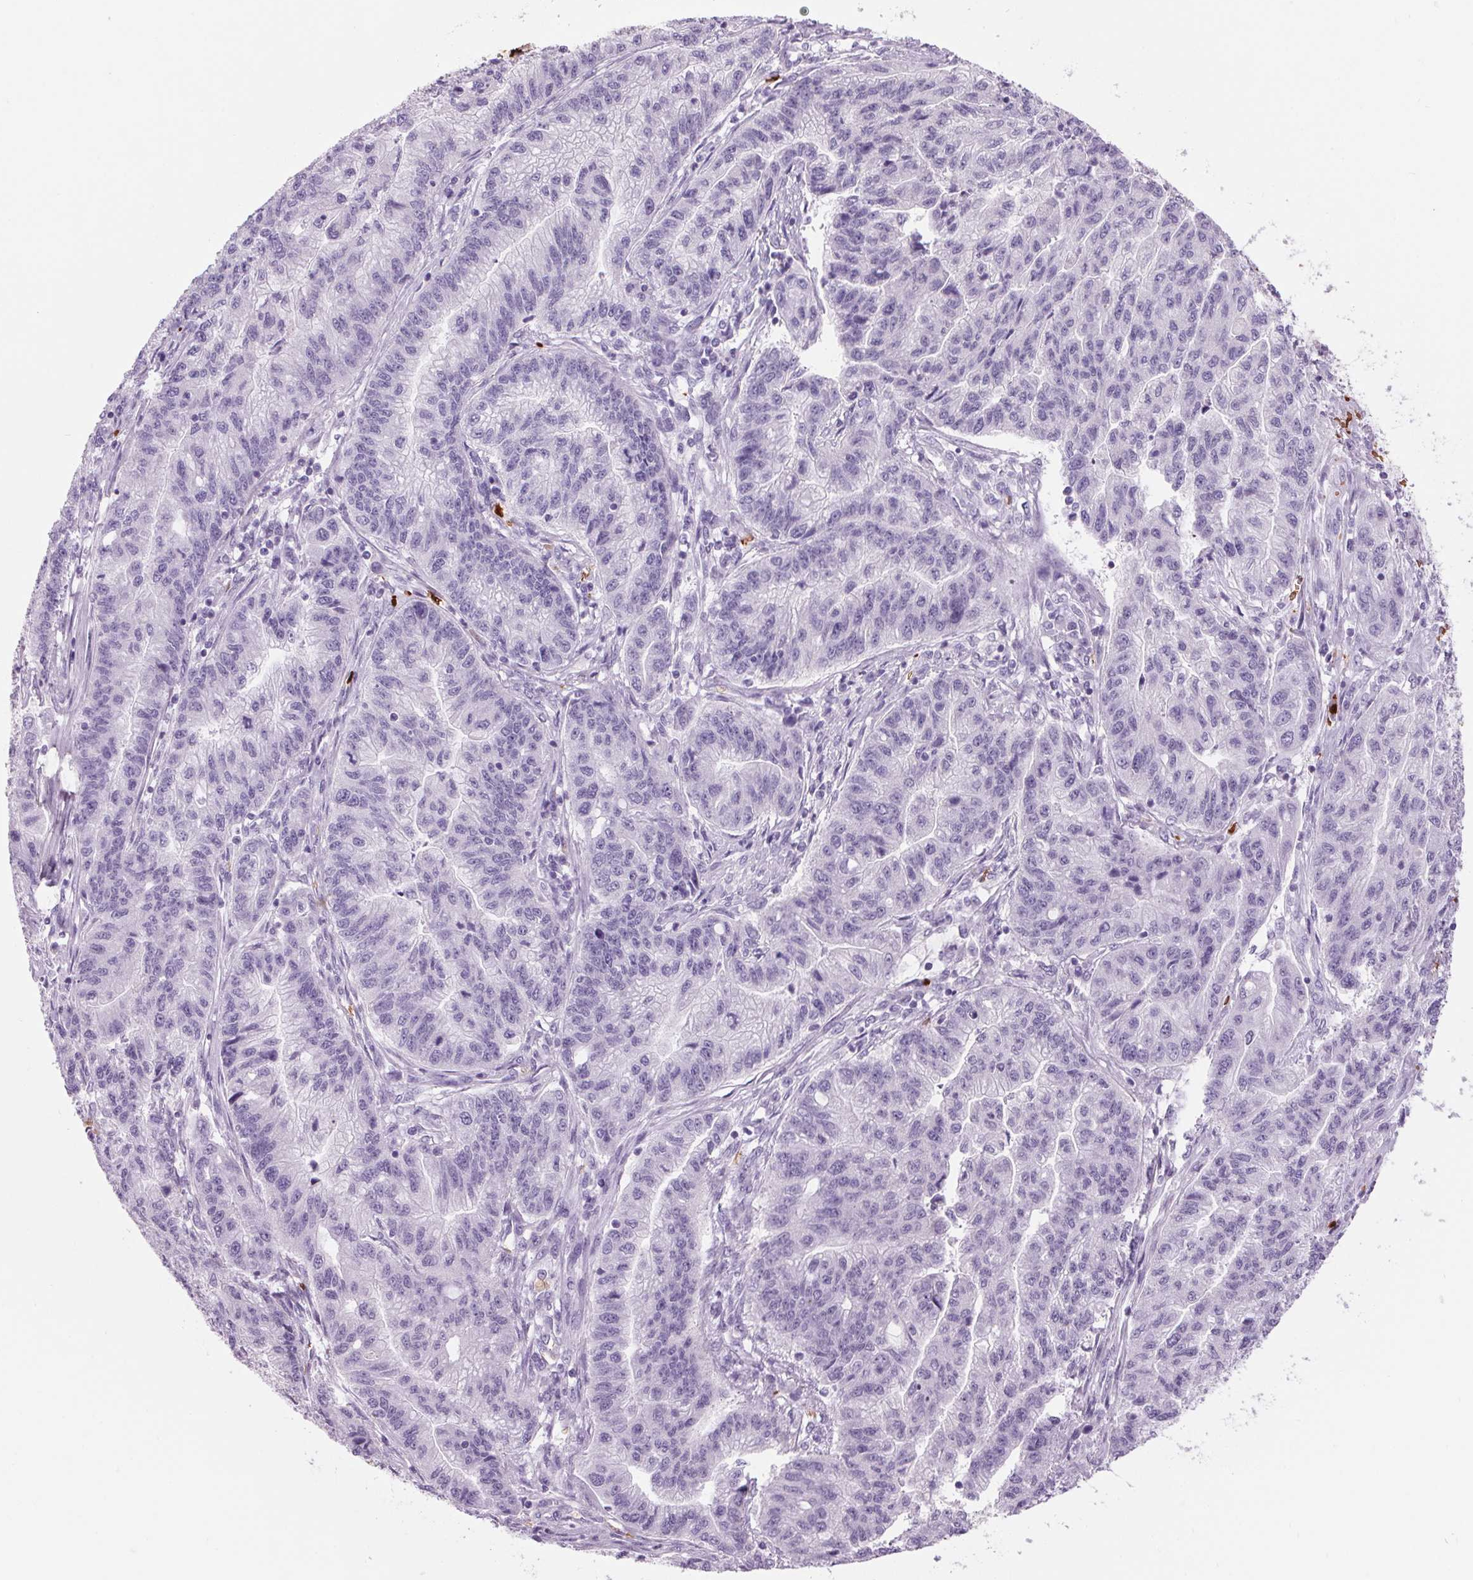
{"staining": {"intensity": "negative", "quantity": "none", "location": "none"}, "tissue": "stomach cancer", "cell_type": "Tumor cells", "image_type": "cancer", "snomed": [{"axis": "morphology", "description": "Adenocarcinoma, NOS"}, {"axis": "topography", "description": "Stomach"}], "caption": "Tumor cells show no significant protein positivity in adenocarcinoma (stomach).", "gene": "HBQ1", "patient": {"sex": "male", "age": 83}}